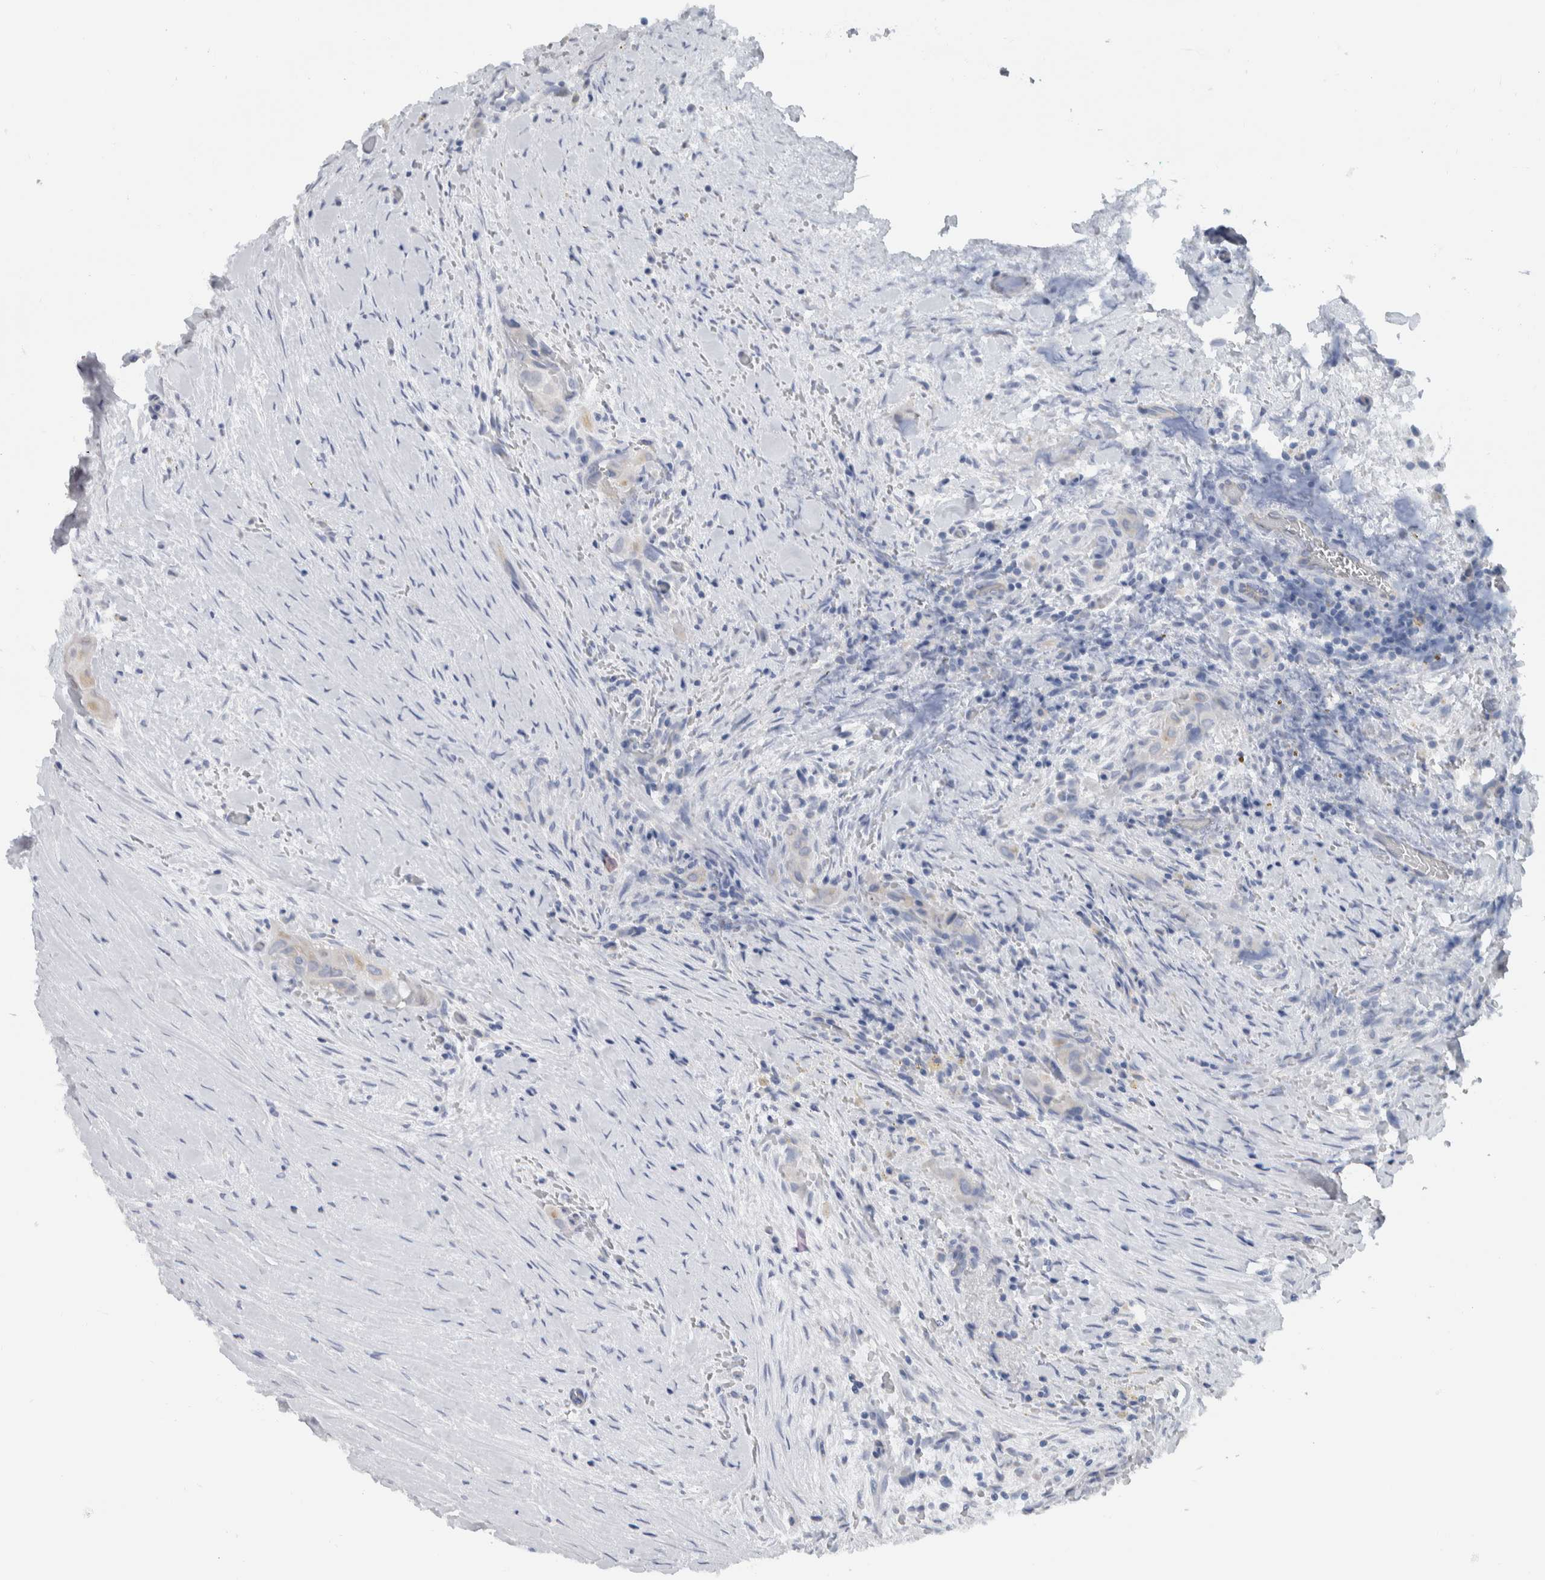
{"staining": {"intensity": "weak", "quantity": "<25%", "location": "cytoplasmic/membranous"}, "tissue": "thyroid cancer", "cell_type": "Tumor cells", "image_type": "cancer", "snomed": [{"axis": "morphology", "description": "Papillary adenocarcinoma, NOS"}, {"axis": "topography", "description": "Thyroid gland"}], "caption": "This is a histopathology image of IHC staining of thyroid cancer (papillary adenocarcinoma), which shows no expression in tumor cells.", "gene": "NEFM", "patient": {"sex": "female", "age": 59}}